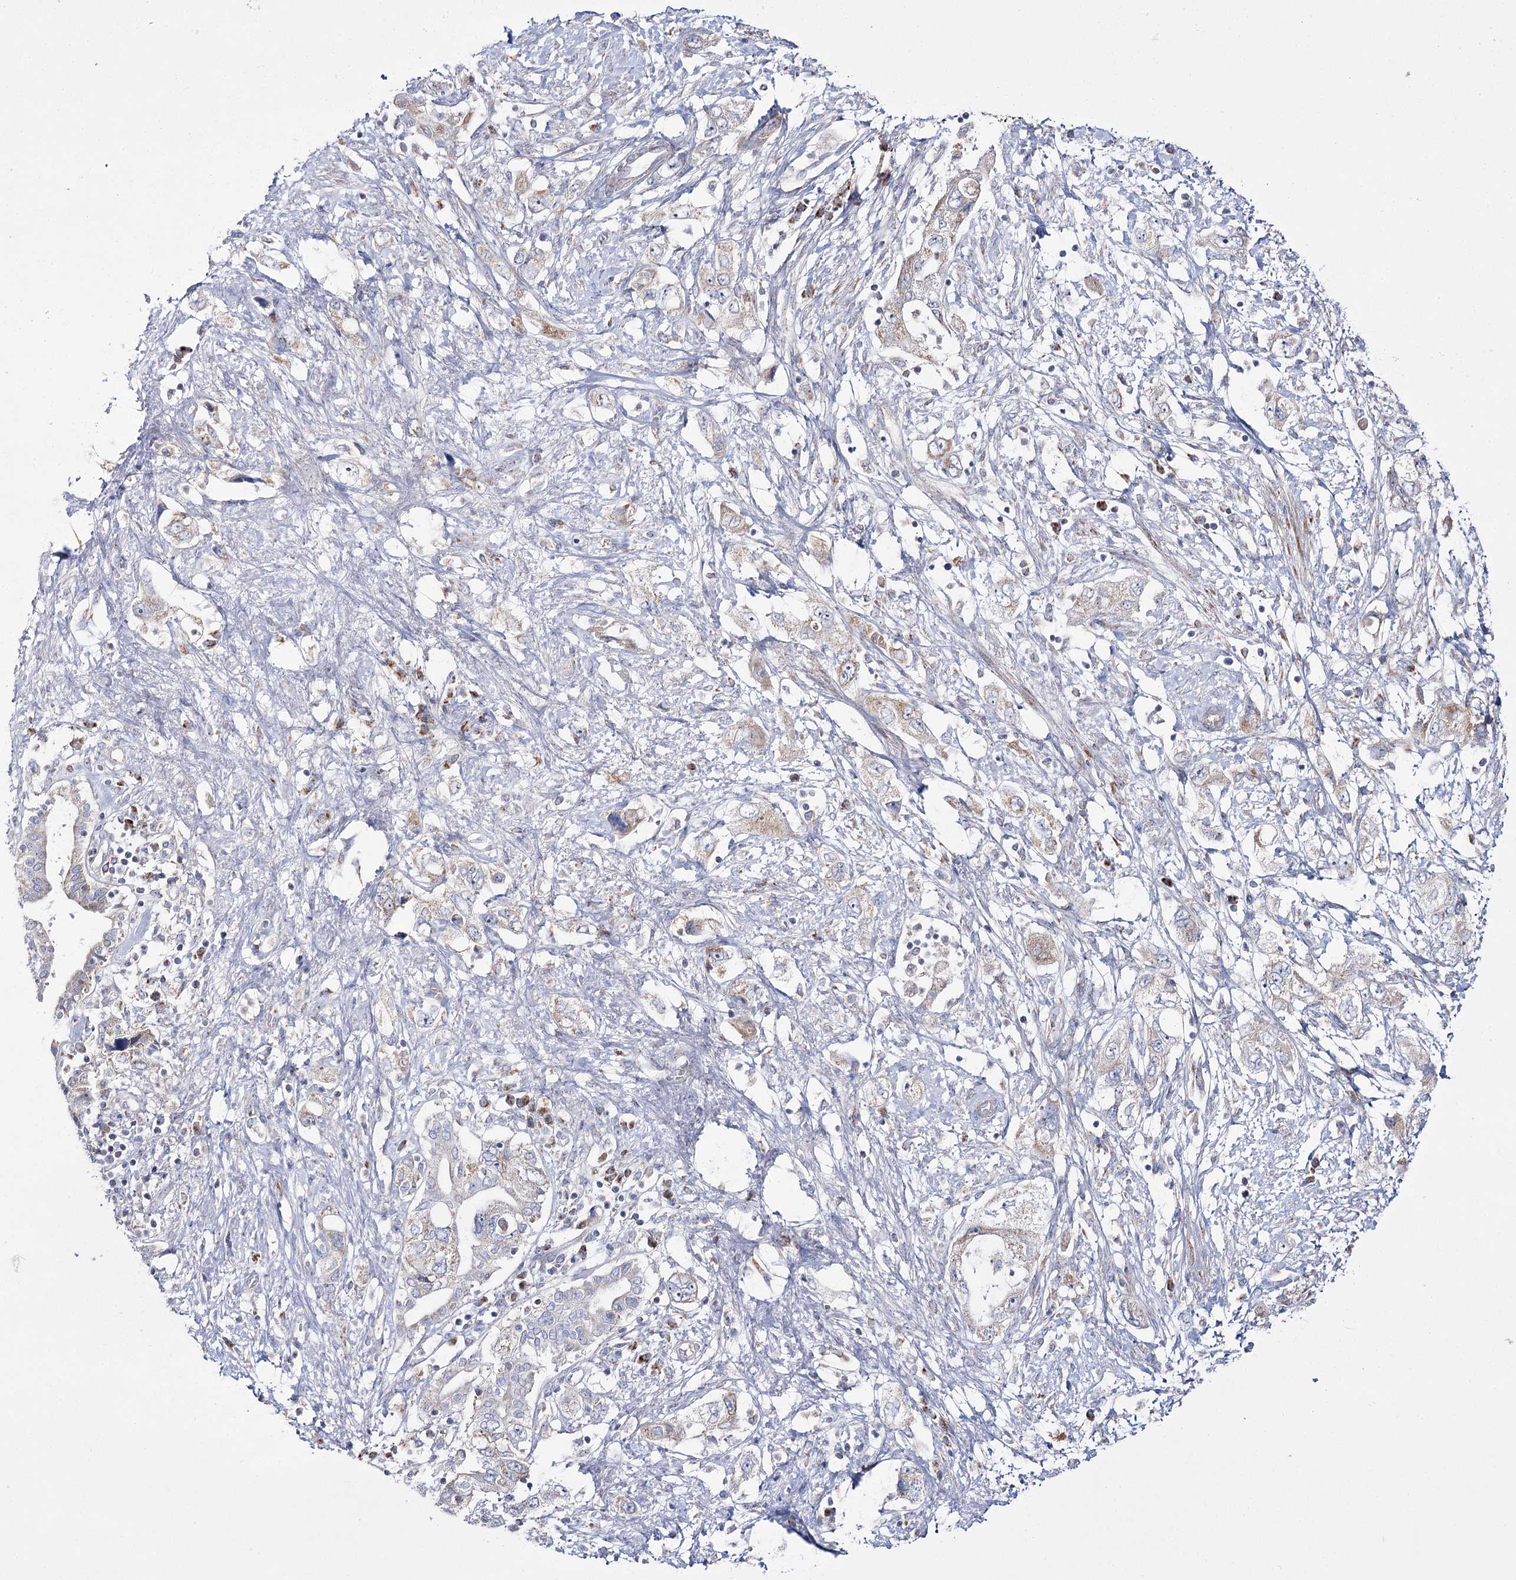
{"staining": {"intensity": "weak", "quantity": "25%-75%", "location": "cytoplasmic/membranous"}, "tissue": "pancreatic cancer", "cell_type": "Tumor cells", "image_type": "cancer", "snomed": [{"axis": "morphology", "description": "Adenocarcinoma, NOS"}, {"axis": "topography", "description": "Pancreas"}], "caption": "Immunohistochemistry photomicrograph of pancreatic adenocarcinoma stained for a protein (brown), which exhibits low levels of weak cytoplasmic/membranous staining in about 25%-75% of tumor cells.", "gene": "NADK2", "patient": {"sex": "female", "age": 73}}